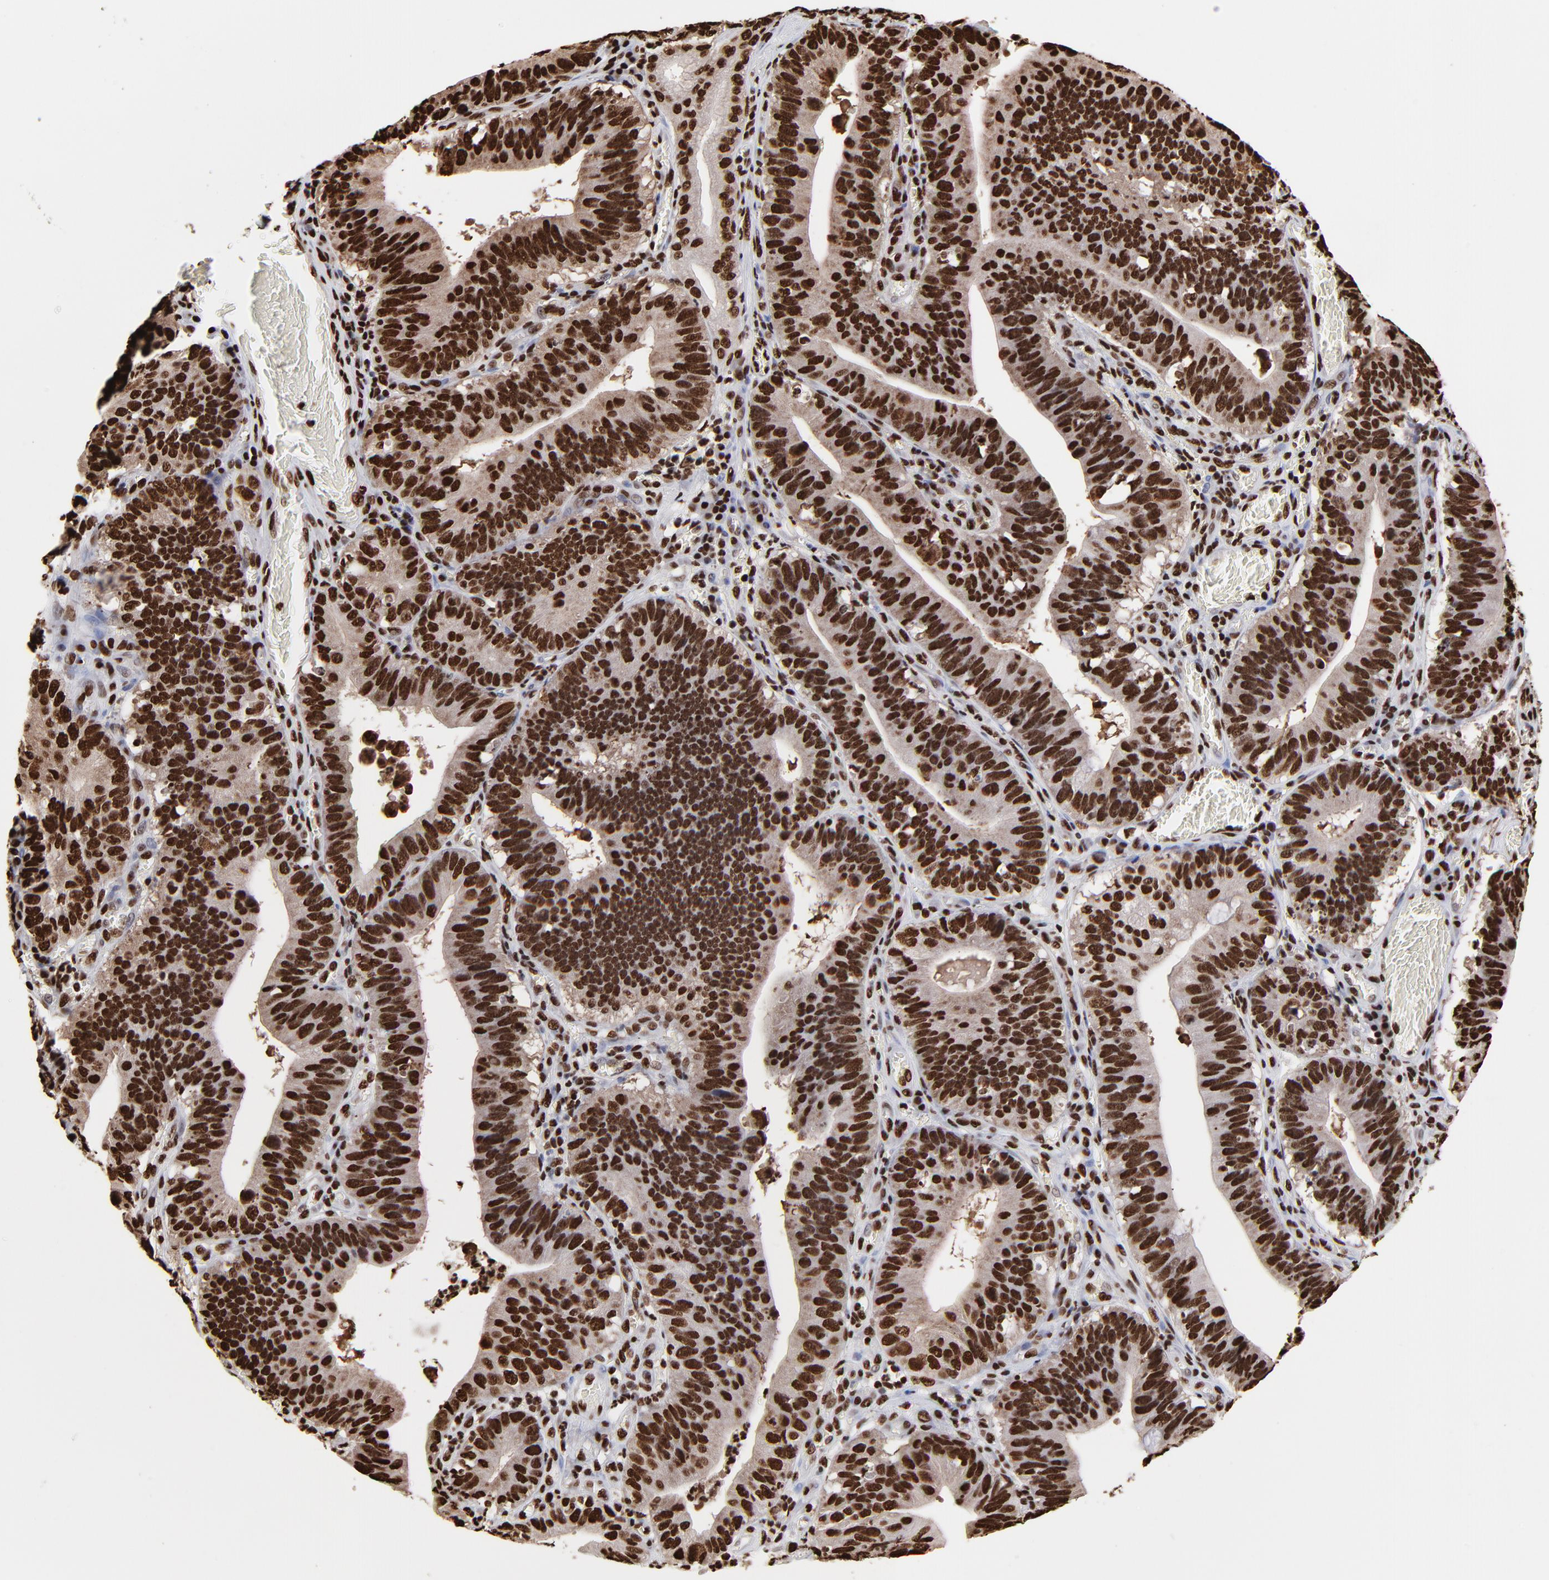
{"staining": {"intensity": "strong", "quantity": ">75%", "location": "nuclear"}, "tissue": "stomach cancer", "cell_type": "Tumor cells", "image_type": "cancer", "snomed": [{"axis": "morphology", "description": "Adenocarcinoma, NOS"}, {"axis": "topography", "description": "Stomach"}, {"axis": "topography", "description": "Gastric cardia"}], "caption": "DAB immunohistochemical staining of stomach adenocarcinoma displays strong nuclear protein expression in about >75% of tumor cells. The staining was performed using DAB, with brown indicating positive protein expression. Nuclei are stained blue with hematoxylin.", "gene": "ZNF544", "patient": {"sex": "male", "age": 59}}